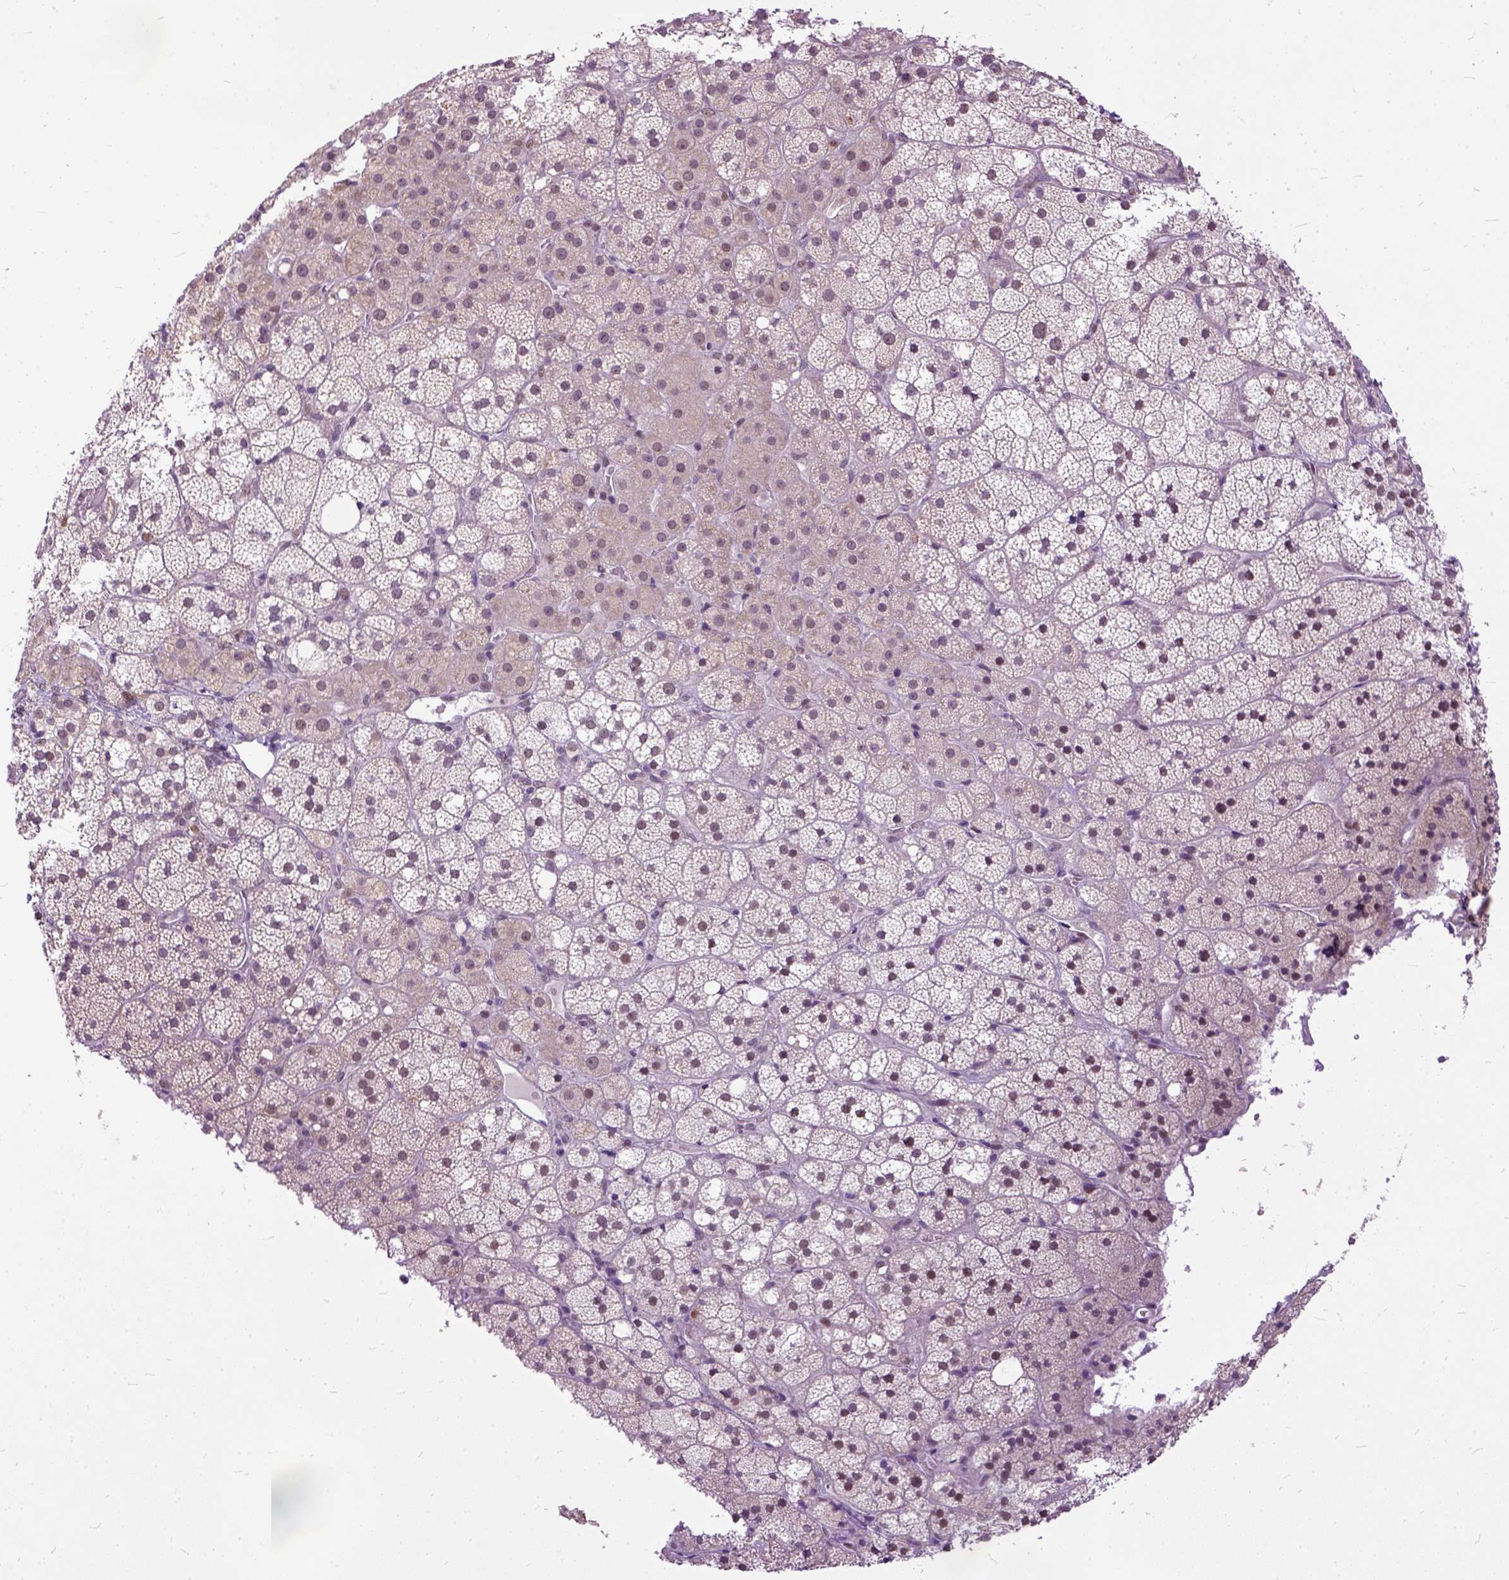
{"staining": {"intensity": "moderate", "quantity": "25%-75%", "location": "nuclear"}, "tissue": "adrenal gland", "cell_type": "Glandular cells", "image_type": "normal", "snomed": [{"axis": "morphology", "description": "Normal tissue, NOS"}, {"axis": "topography", "description": "Adrenal gland"}], "caption": "Human adrenal gland stained for a protein (brown) exhibits moderate nuclear positive expression in approximately 25%-75% of glandular cells.", "gene": "TCEAL7", "patient": {"sex": "male", "age": 53}}